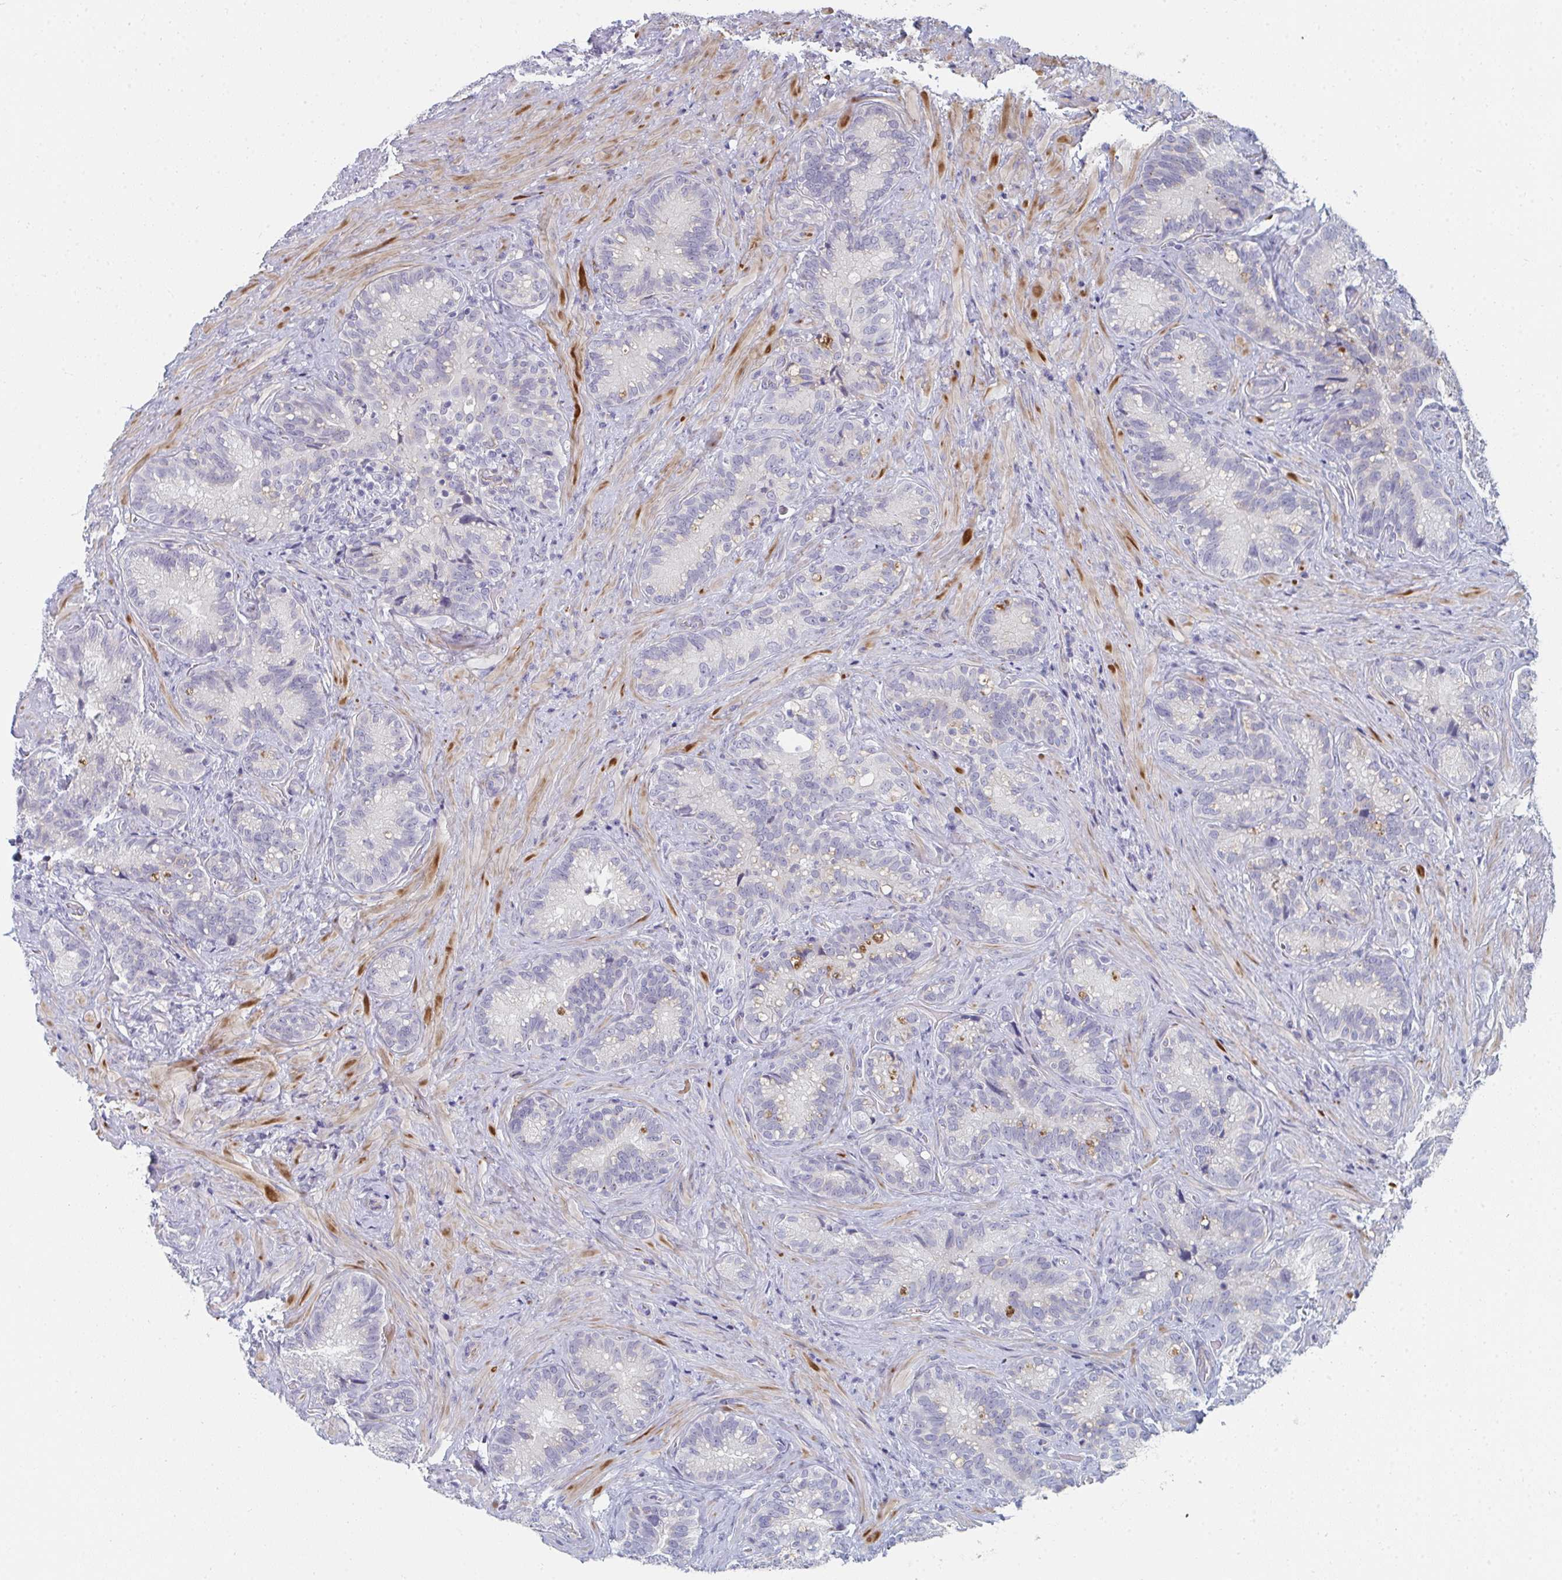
{"staining": {"intensity": "negative", "quantity": "none", "location": "none"}, "tissue": "seminal vesicle", "cell_type": "Glandular cells", "image_type": "normal", "snomed": [{"axis": "morphology", "description": "Normal tissue, NOS"}, {"axis": "topography", "description": "Seminal veicle"}], "caption": "The immunohistochemistry image has no significant staining in glandular cells of seminal vesicle. (Stains: DAB (3,3'-diaminobenzidine) immunohistochemistry (IHC) with hematoxylin counter stain, Microscopy: brightfield microscopy at high magnification).", "gene": "PSMG1", "patient": {"sex": "male", "age": 68}}